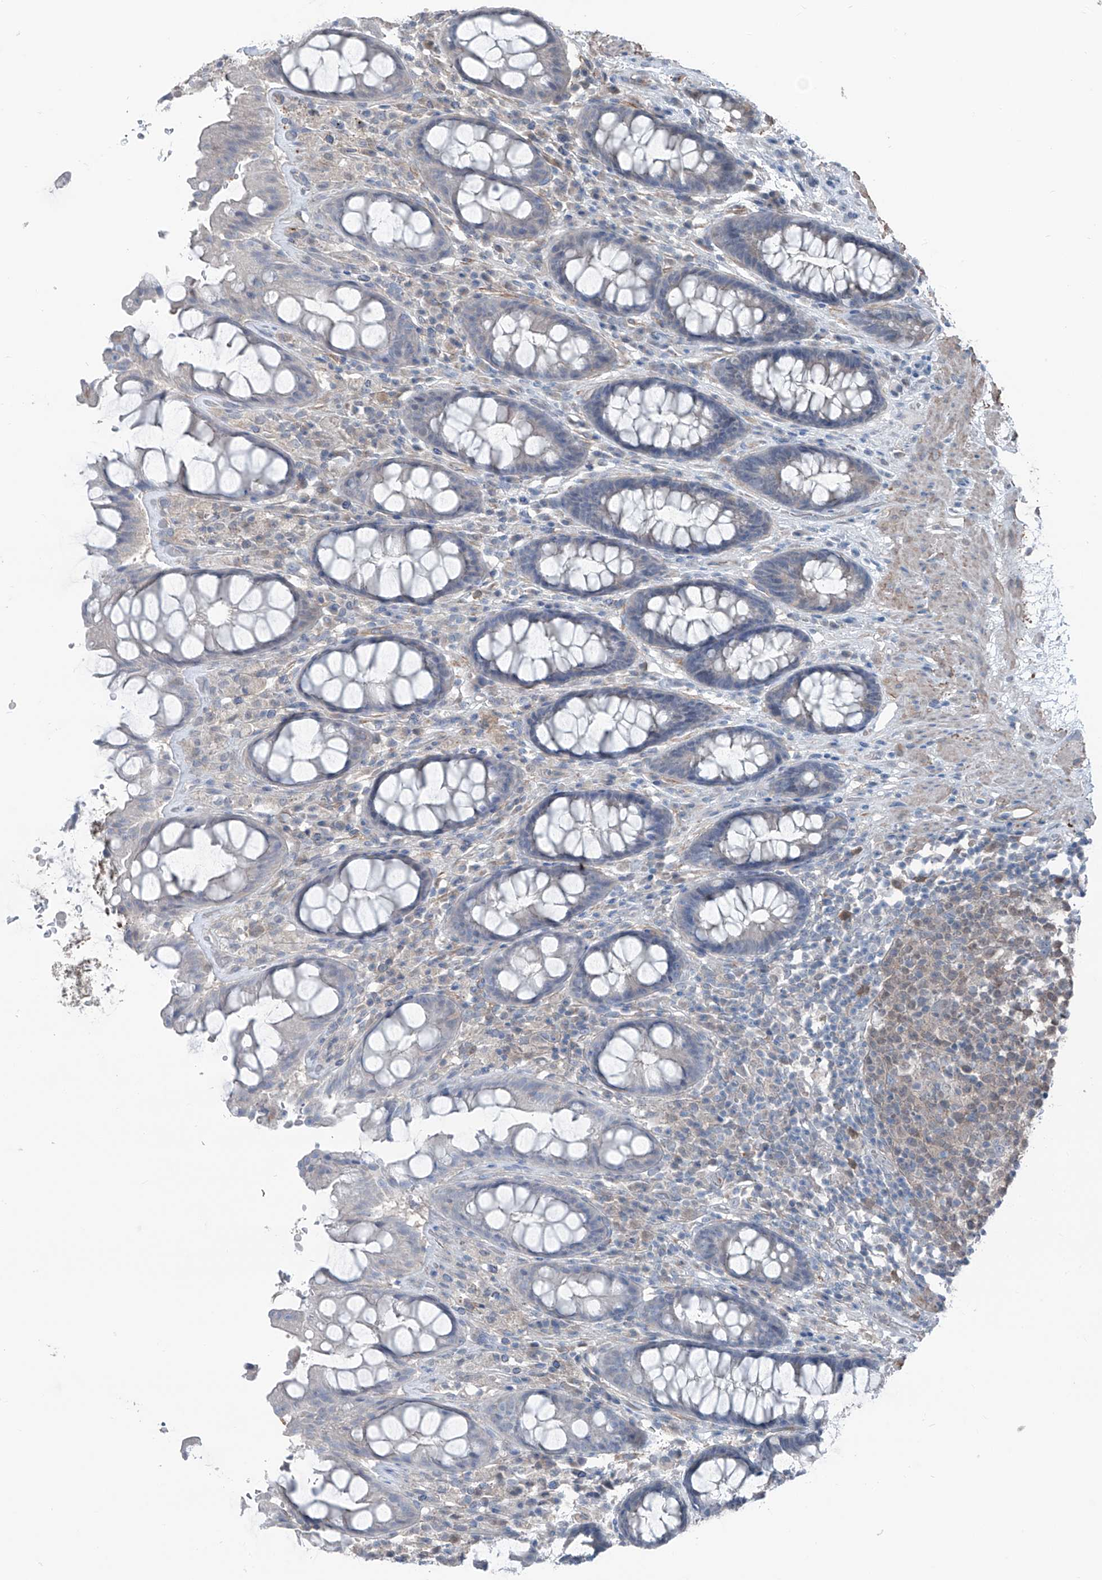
{"staining": {"intensity": "negative", "quantity": "none", "location": "none"}, "tissue": "rectum", "cell_type": "Glandular cells", "image_type": "normal", "snomed": [{"axis": "morphology", "description": "Normal tissue, NOS"}, {"axis": "topography", "description": "Rectum"}], "caption": "Image shows no protein positivity in glandular cells of benign rectum. Brightfield microscopy of immunohistochemistry (IHC) stained with DAB (brown) and hematoxylin (blue), captured at high magnification.", "gene": "HSPB11", "patient": {"sex": "male", "age": 64}}